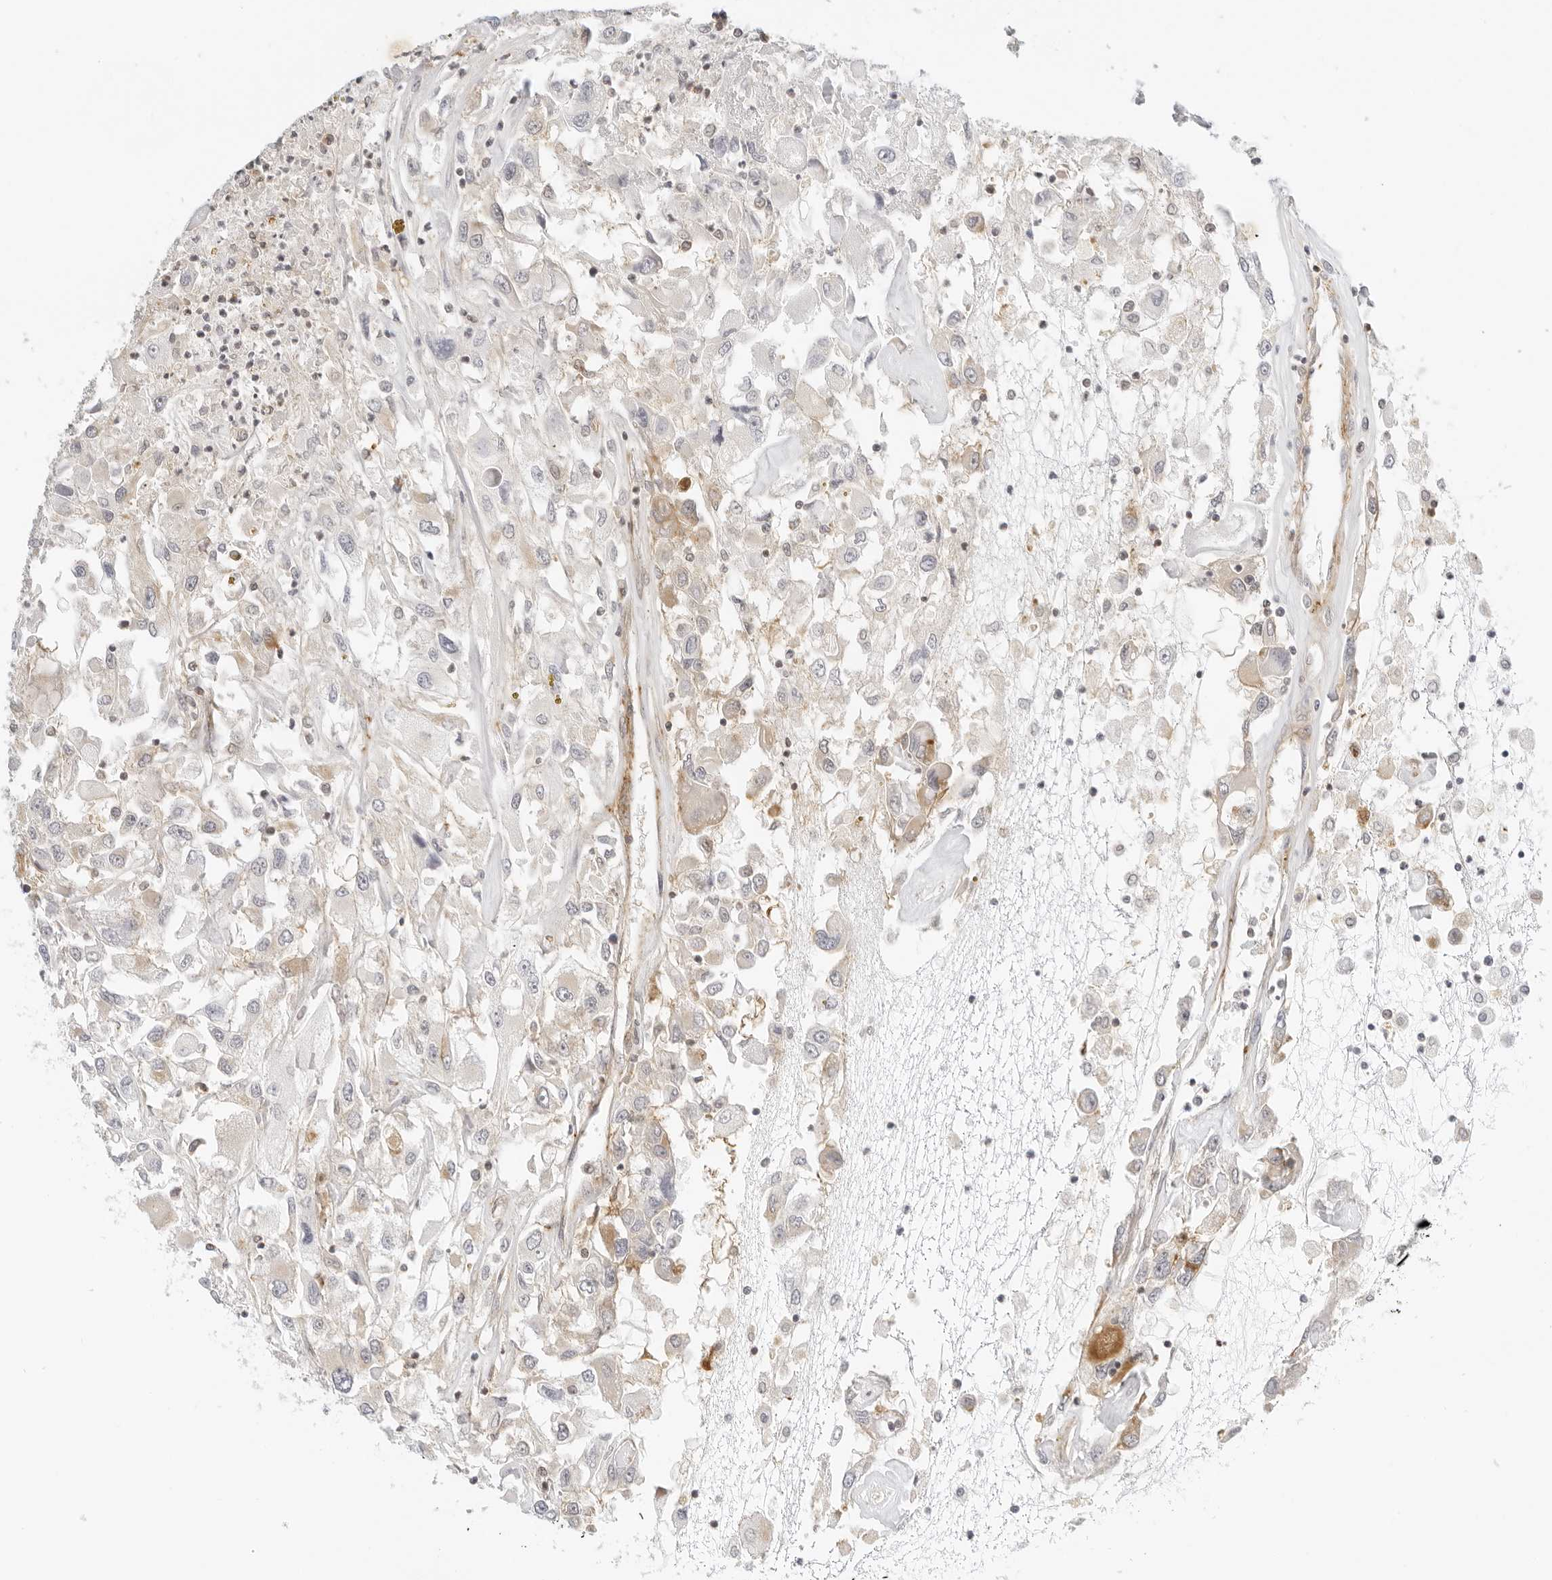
{"staining": {"intensity": "negative", "quantity": "none", "location": "none"}, "tissue": "renal cancer", "cell_type": "Tumor cells", "image_type": "cancer", "snomed": [{"axis": "morphology", "description": "Adenocarcinoma, NOS"}, {"axis": "topography", "description": "Kidney"}], "caption": "Immunohistochemistry (IHC) of renal cancer (adenocarcinoma) reveals no positivity in tumor cells. (DAB immunohistochemistry (IHC), high magnification).", "gene": "OSCP1", "patient": {"sex": "female", "age": 52}}